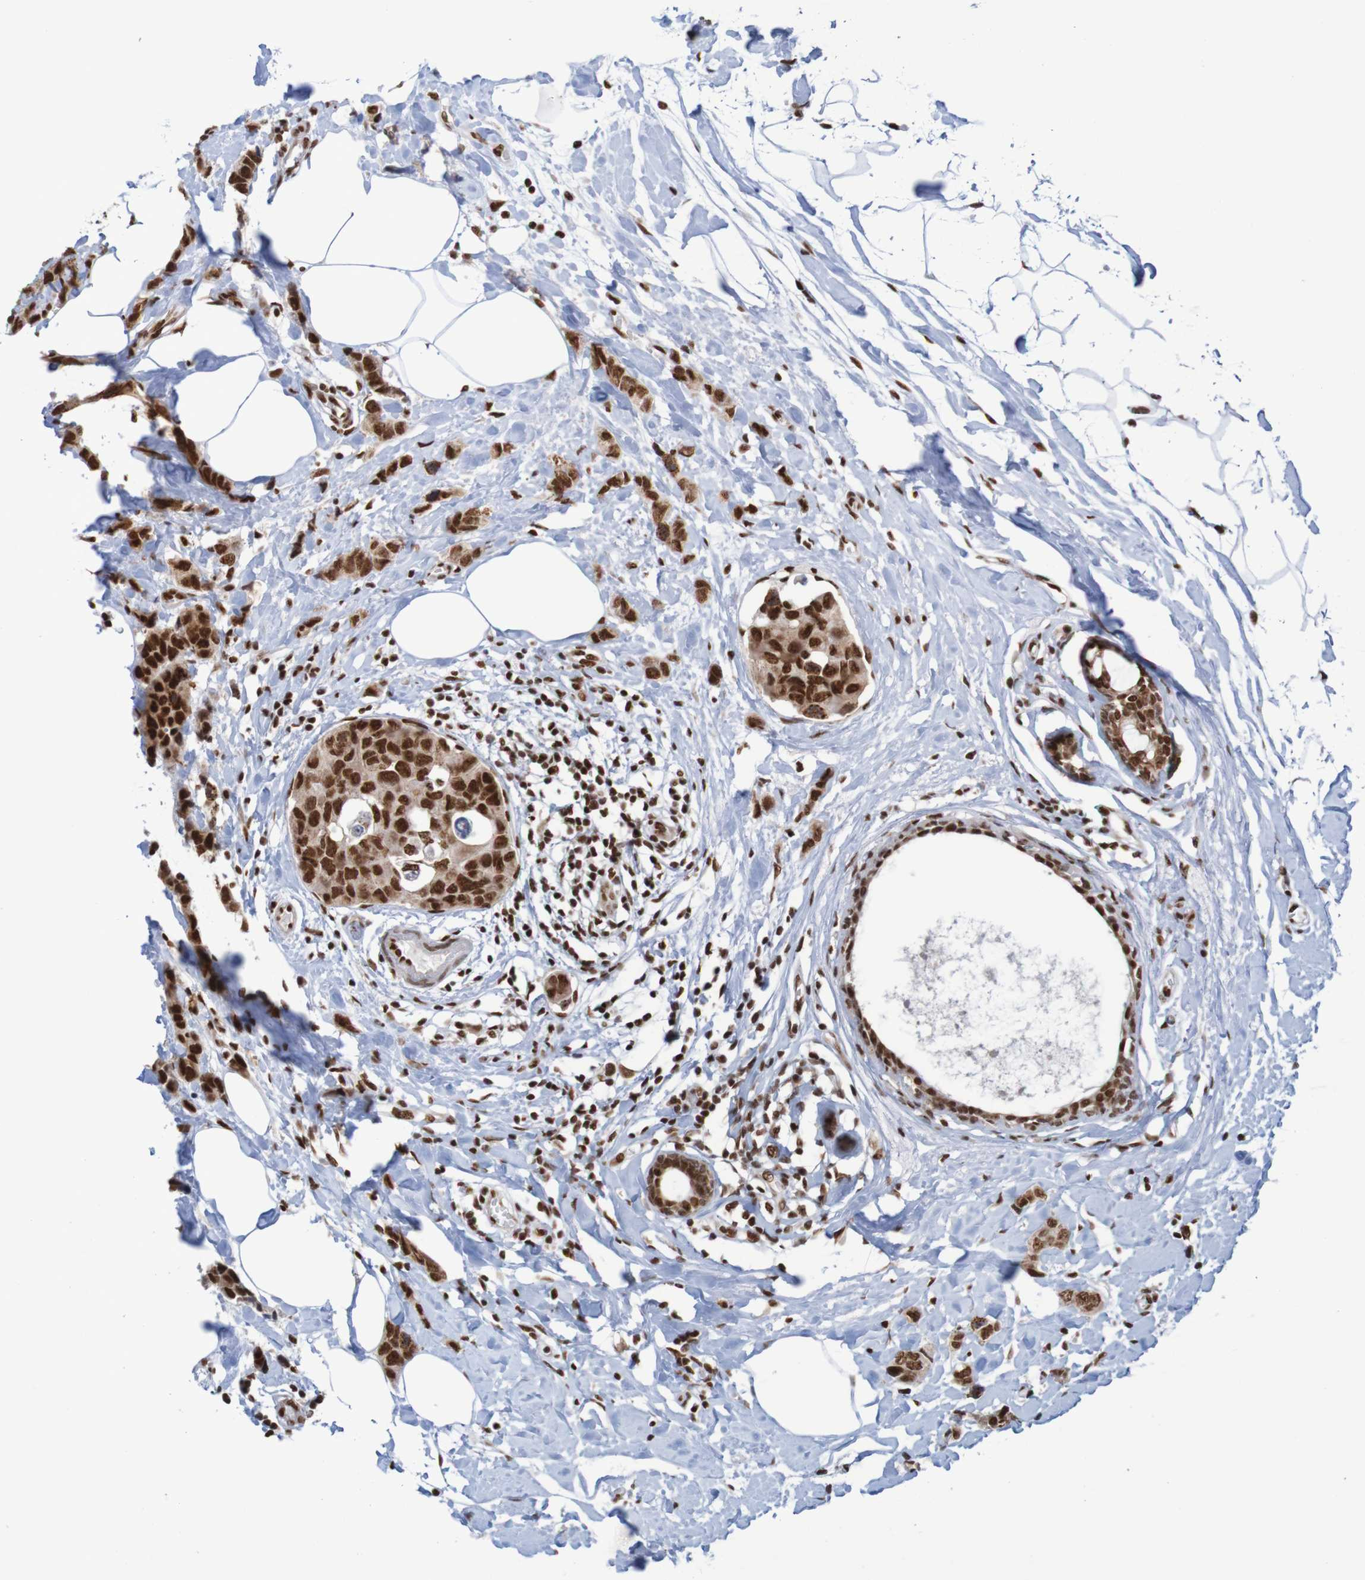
{"staining": {"intensity": "strong", "quantity": ">75%", "location": "nuclear"}, "tissue": "breast cancer", "cell_type": "Tumor cells", "image_type": "cancer", "snomed": [{"axis": "morphology", "description": "Normal tissue, NOS"}, {"axis": "morphology", "description": "Duct carcinoma"}, {"axis": "topography", "description": "Breast"}], "caption": "A high amount of strong nuclear positivity is seen in about >75% of tumor cells in breast cancer (invasive ductal carcinoma) tissue.", "gene": "THRAP3", "patient": {"sex": "female", "age": 50}}